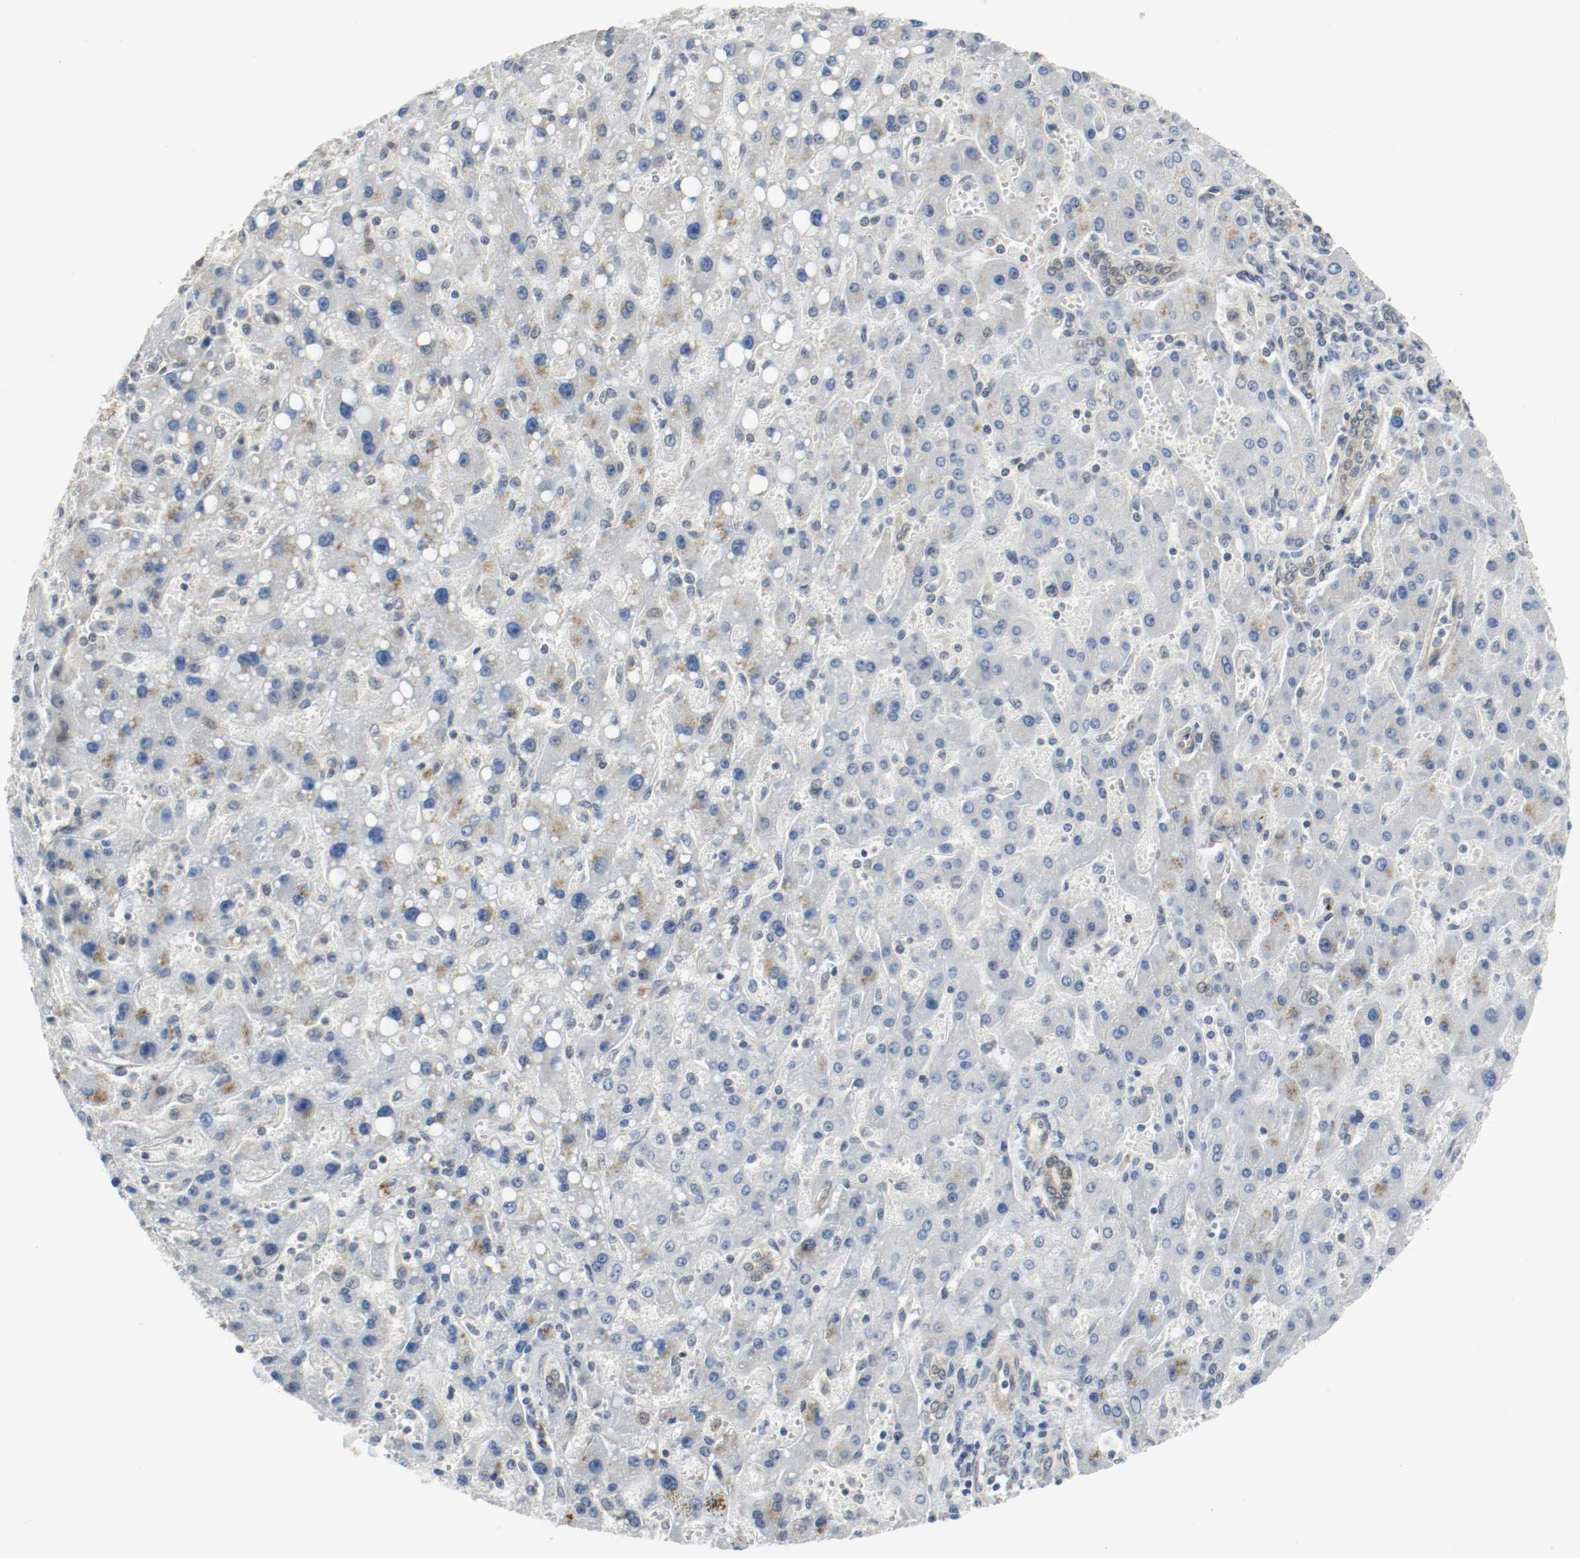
{"staining": {"intensity": "moderate", "quantity": "25%-75%", "location": "cytoplasmic/membranous,nuclear"}, "tissue": "liver cancer", "cell_type": "Tumor cells", "image_type": "cancer", "snomed": [{"axis": "morphology", "description": "Carcinoma, Hepatocellular, NOS"}, {"axis": "topography", "description": "Liver"}], "caption": "Immunohistochemistry of liver hepatocellular carcinoma displays medium levels of moderate cytoplasmic/membranous and nuclear expression in about 25%-75% of tumor cells.", "gene": "PPME1", "patient": {"sex": "female", "age": 53}}